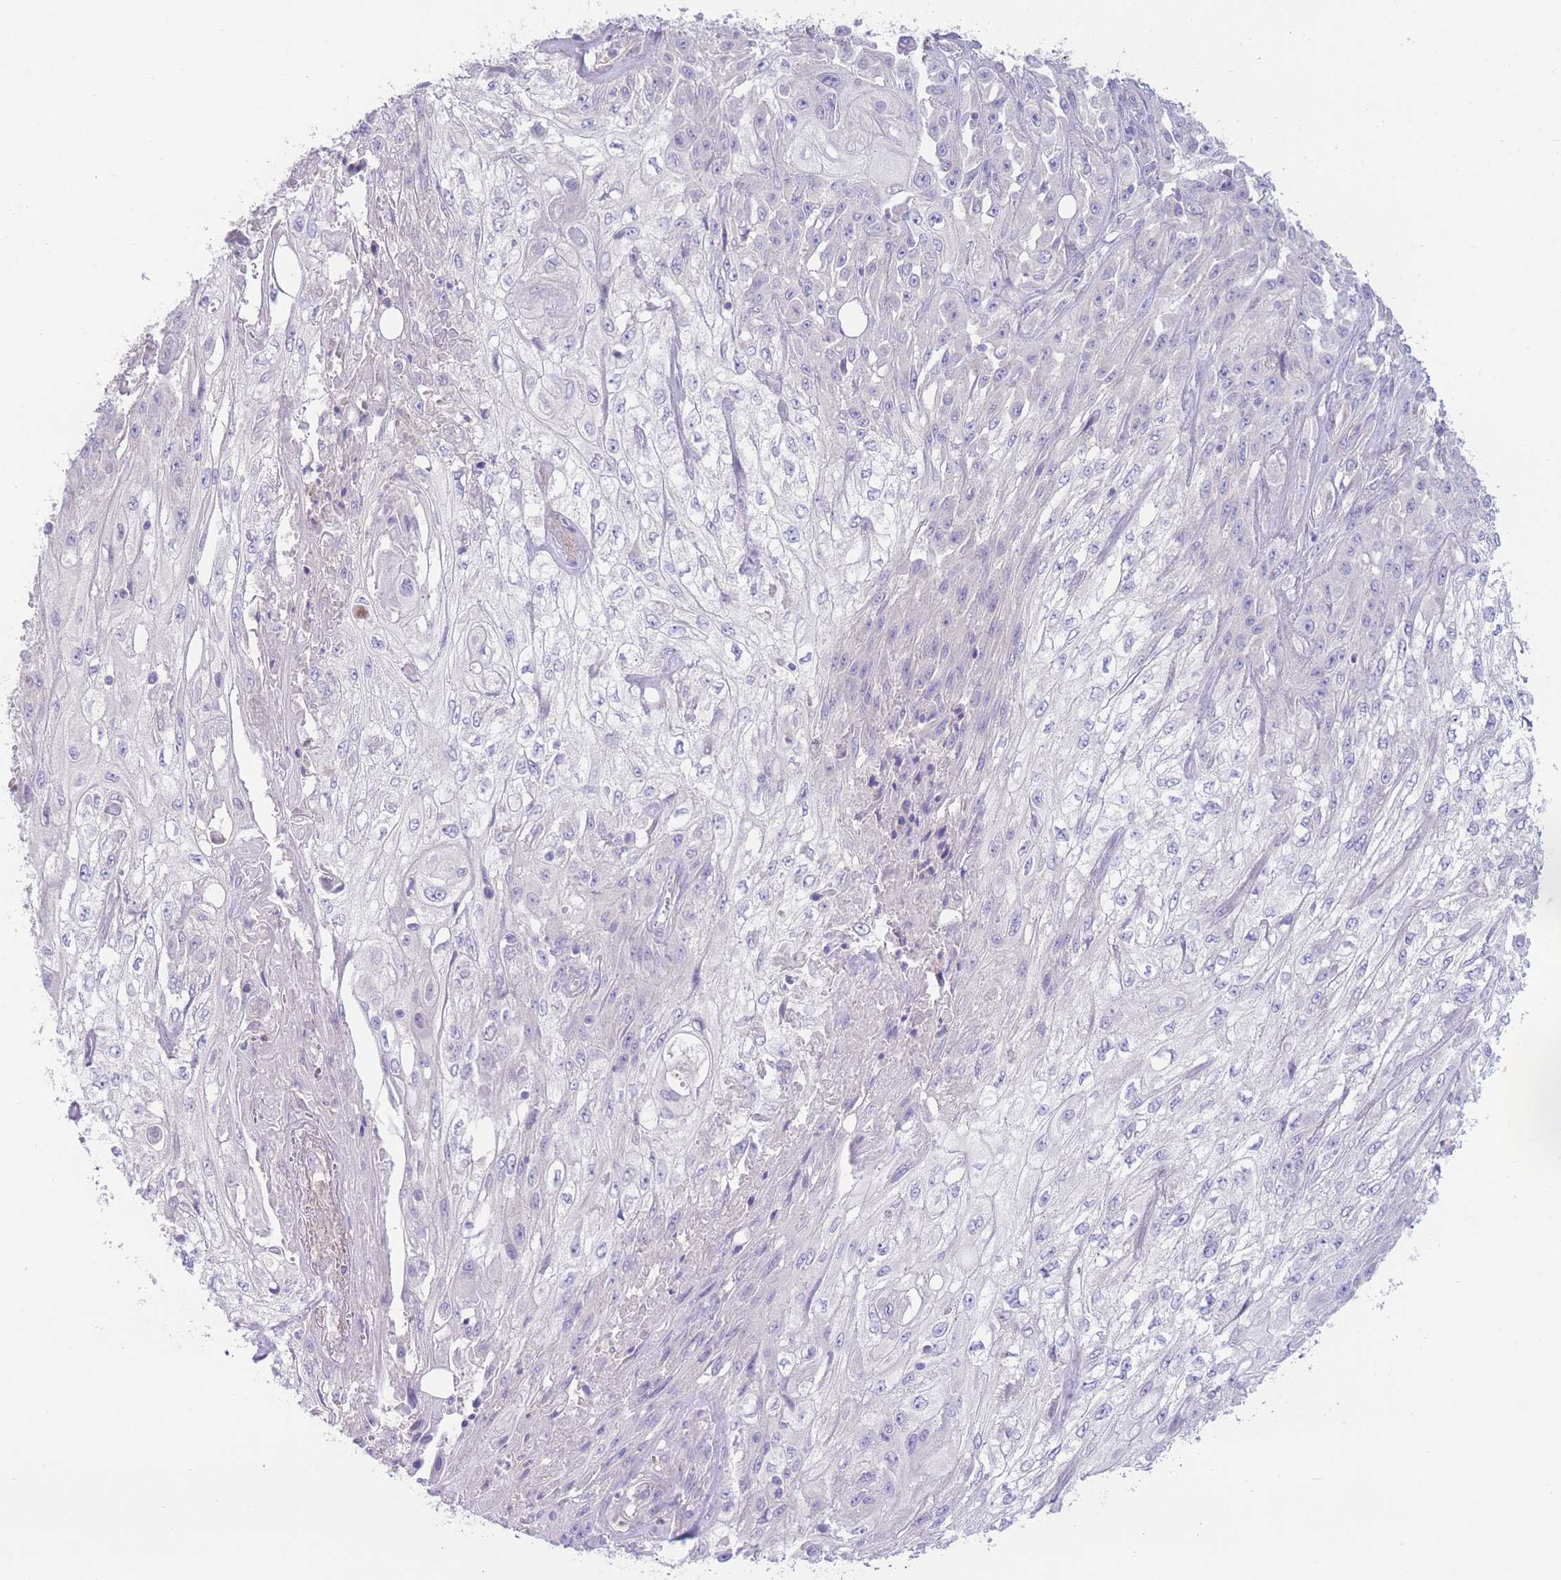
{"staining": {"intensity": "negative", "quantity": "none", "location": "none"}, "tissue": "skin cancer", "cell_type": "Tumor cells", "image_type": "cancer", "snomed": [{"axis": "morphology", "description": "Squamous cell carcinoma, NOS"}, {"axis": "morphology", "description": "Squamous cell carcinoma, metastatic, NOS"}, {"axis": "topography", "description": "Skin"}, {"axis": "topography", "description": "Lymph node"}], "caption": "DAB immunohistochemical staining of human skin cancer (squamous cell carcinoma) reveals no significant staining in tumor cells.", "gene": "BHLHA15", "patient": {"sex": "male", "age": 75}}